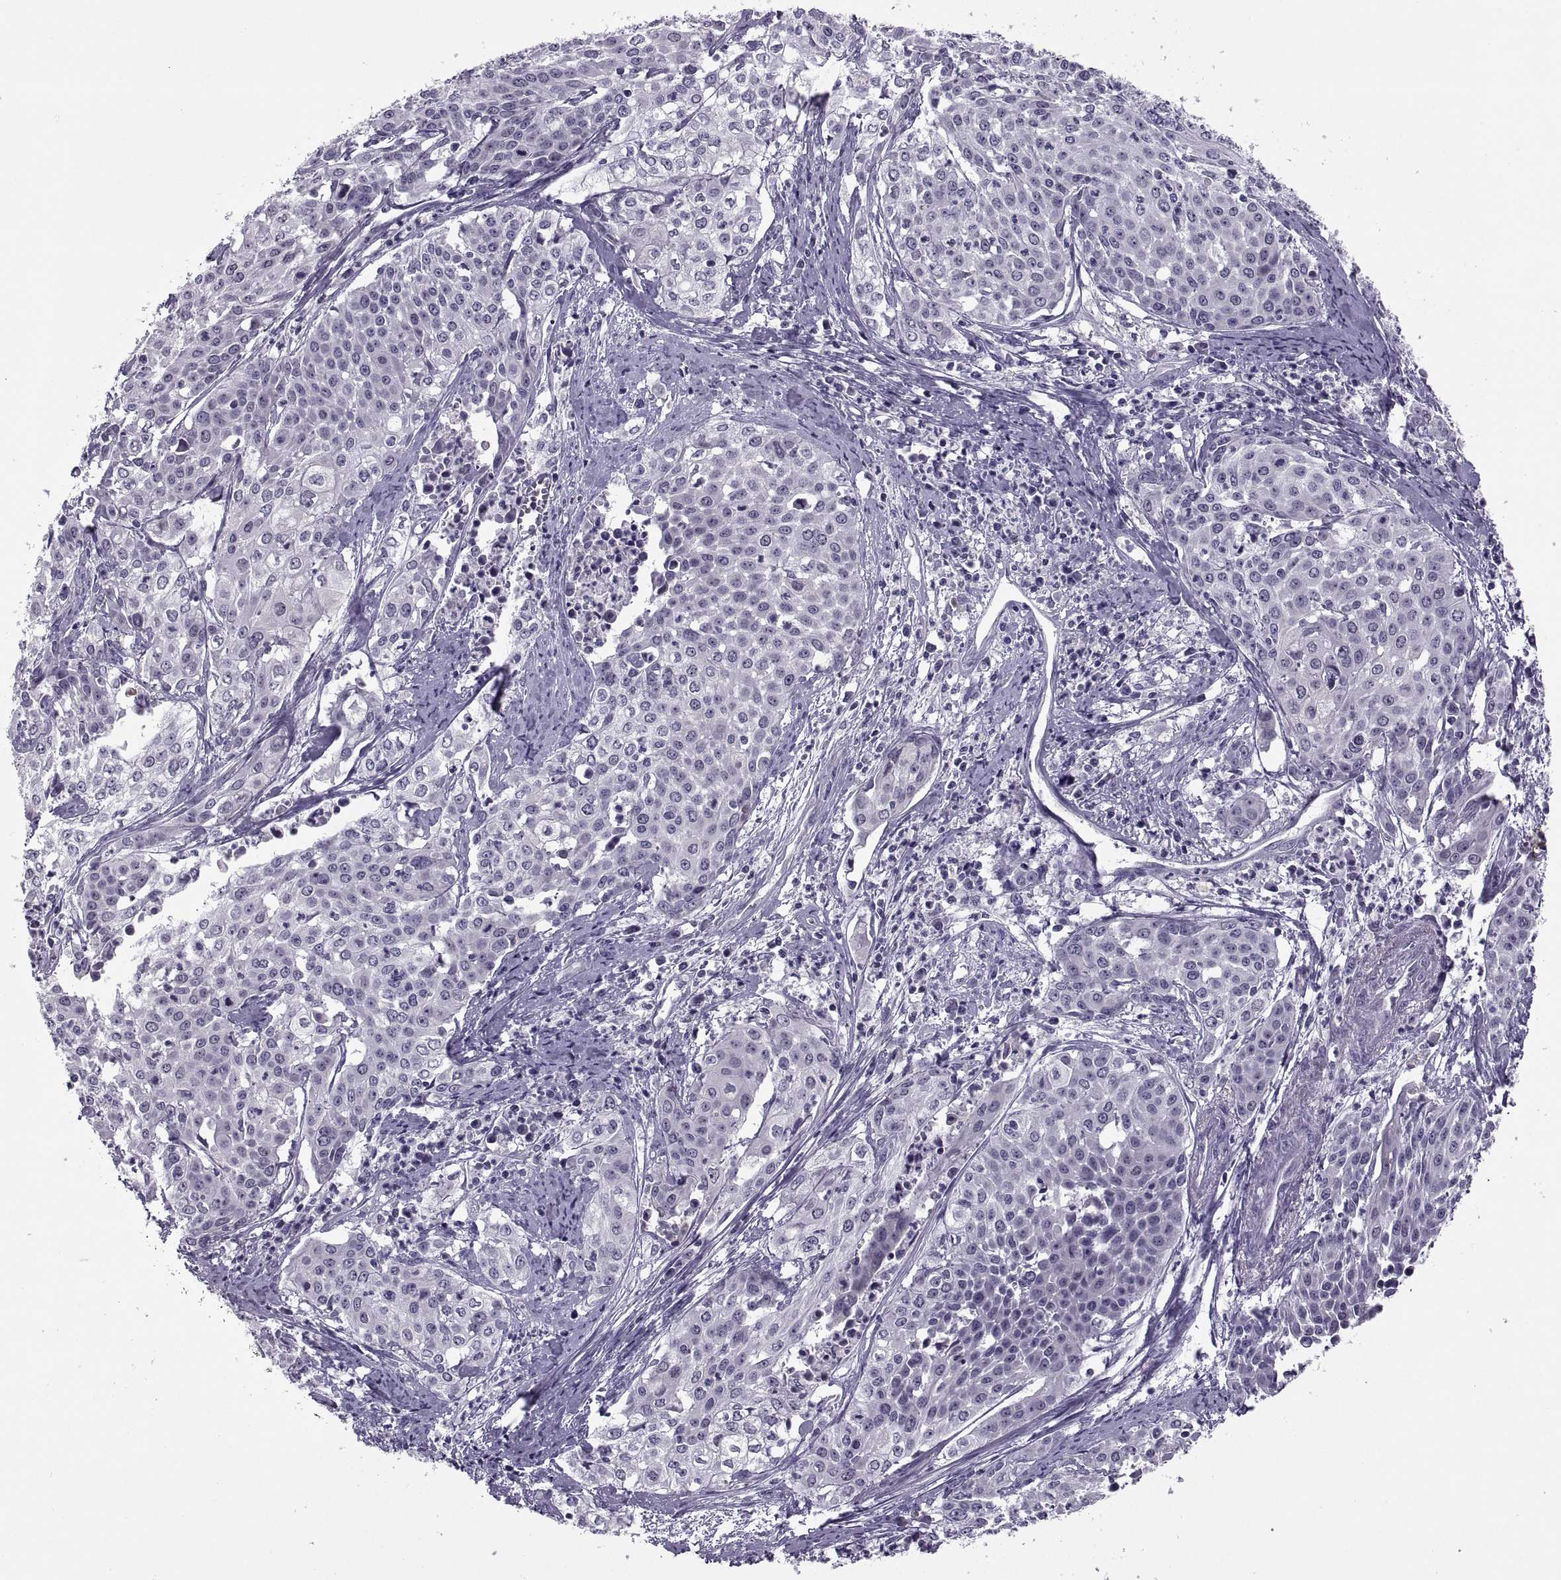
{"staining": {"intensity": "negative", "quantity": "none", "location": "none"}, "tissue": "cervical cancer", "cell_type": "Tumor cells", "image_type": "cancer", "snomed": [{"axis": "morphology", "description": "Squamous cell carcinoma, NOS"}, {"axis": "topography", "description": "Cervix"}], "caption": "Immunohistochemistry (IHC) photomicrograph of neoplastic tissue: cervical cancer stained with DAB displays no significant protein expression in tumor cells. Nuclei are stained in blue.", "gene": "MAGEB1", "patient": {"sex": "female", "age": 39}}